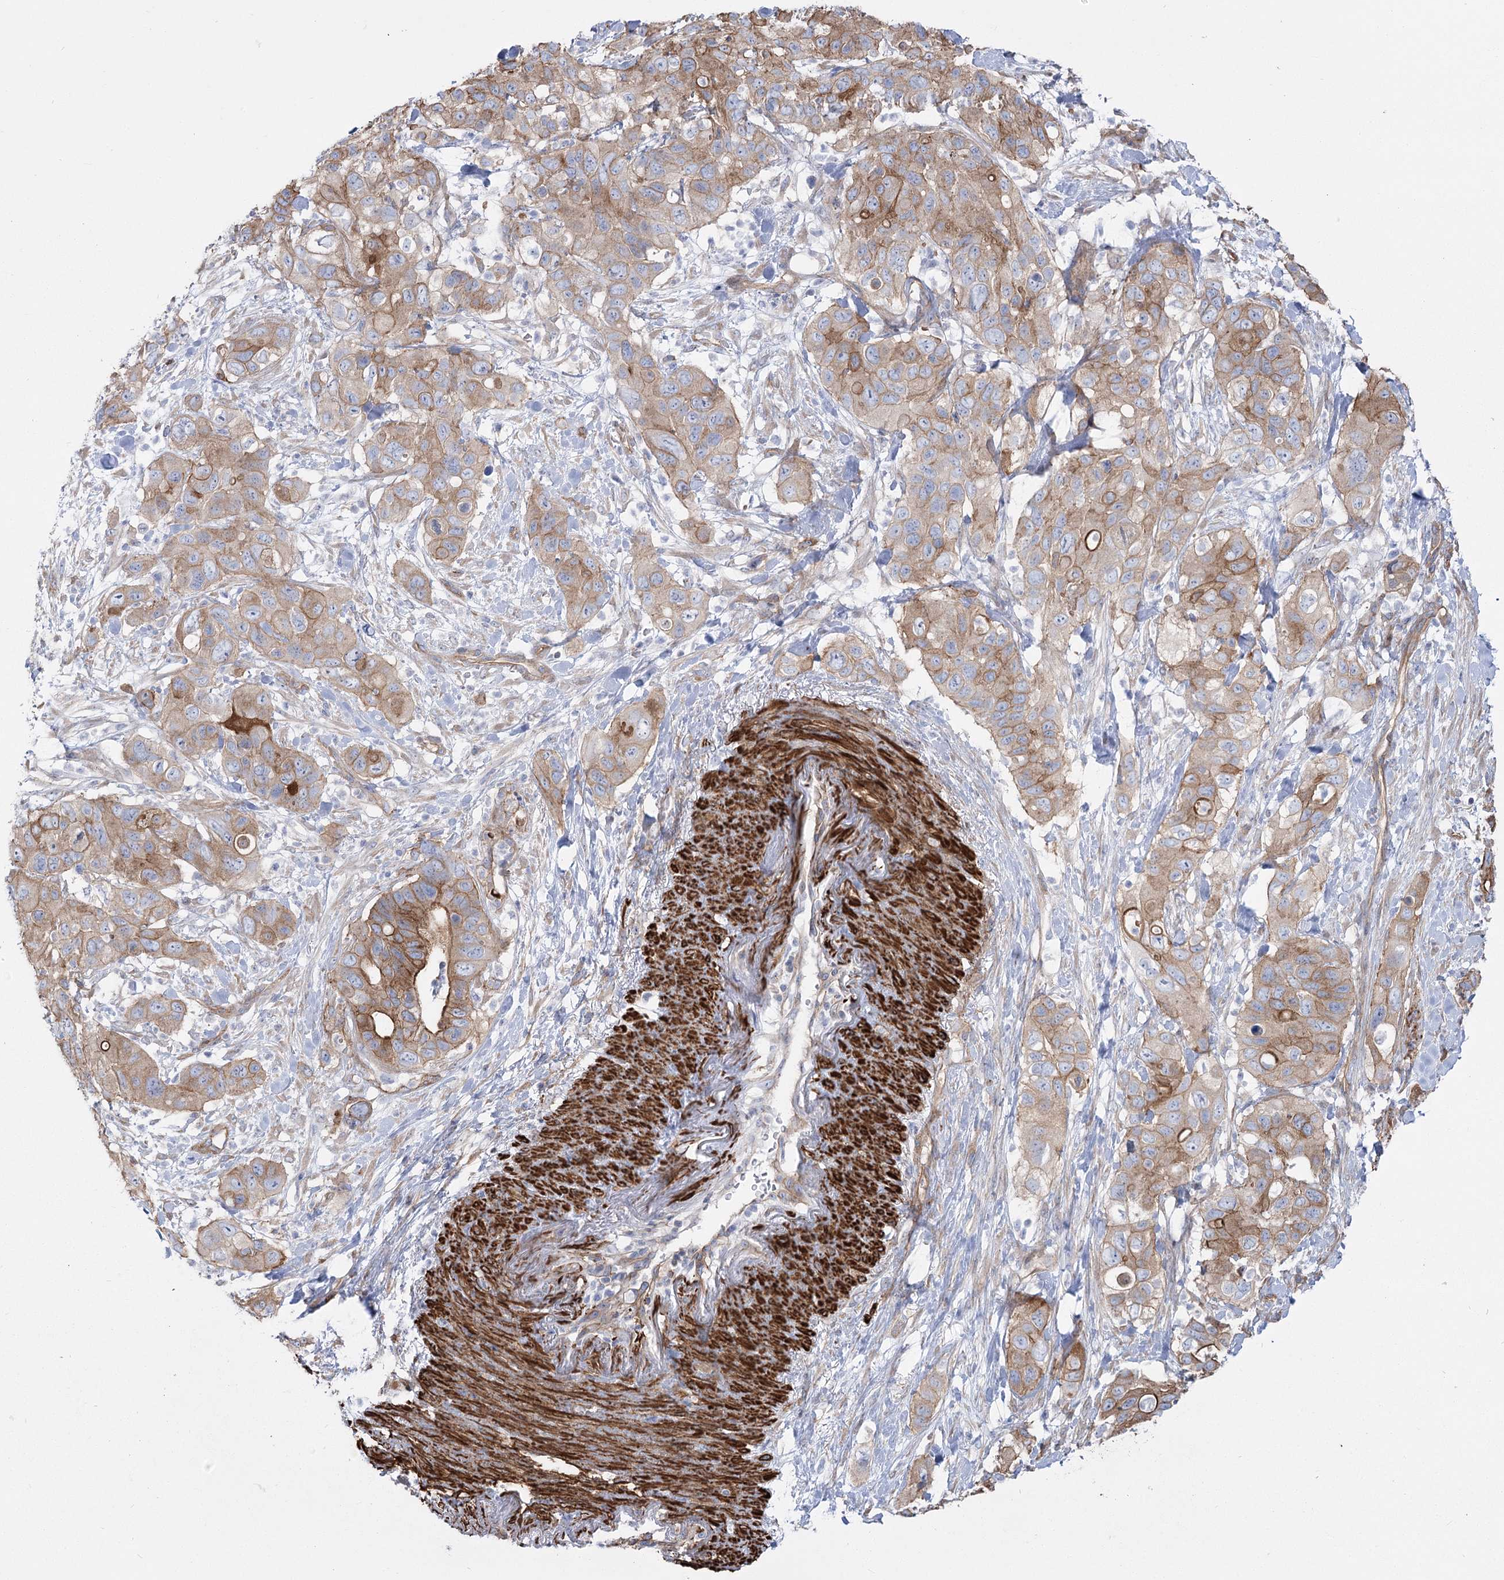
{"staining": {"intensity": "moderate", "quantity": ">75%", "location": "cytoplasmic/membranous"}, "tissue": "pancreatic cancer", "cell_type": "Tumor cells", "image_type": "cancer", "snomed": [{"axis": "morphology", "description": "Adenocarcinoma, NOS"}, {"axis": "topography", "description": "Pancreas"}], "caption": "Immunohistochemistry (DAB) staining of pancreatic cancer shows moderate cytoplasmic/membranous protein expression in about >75% of tumor cells.", "gene": "PLEKHA5", "patient": {"sex": "female", "age": 71}}